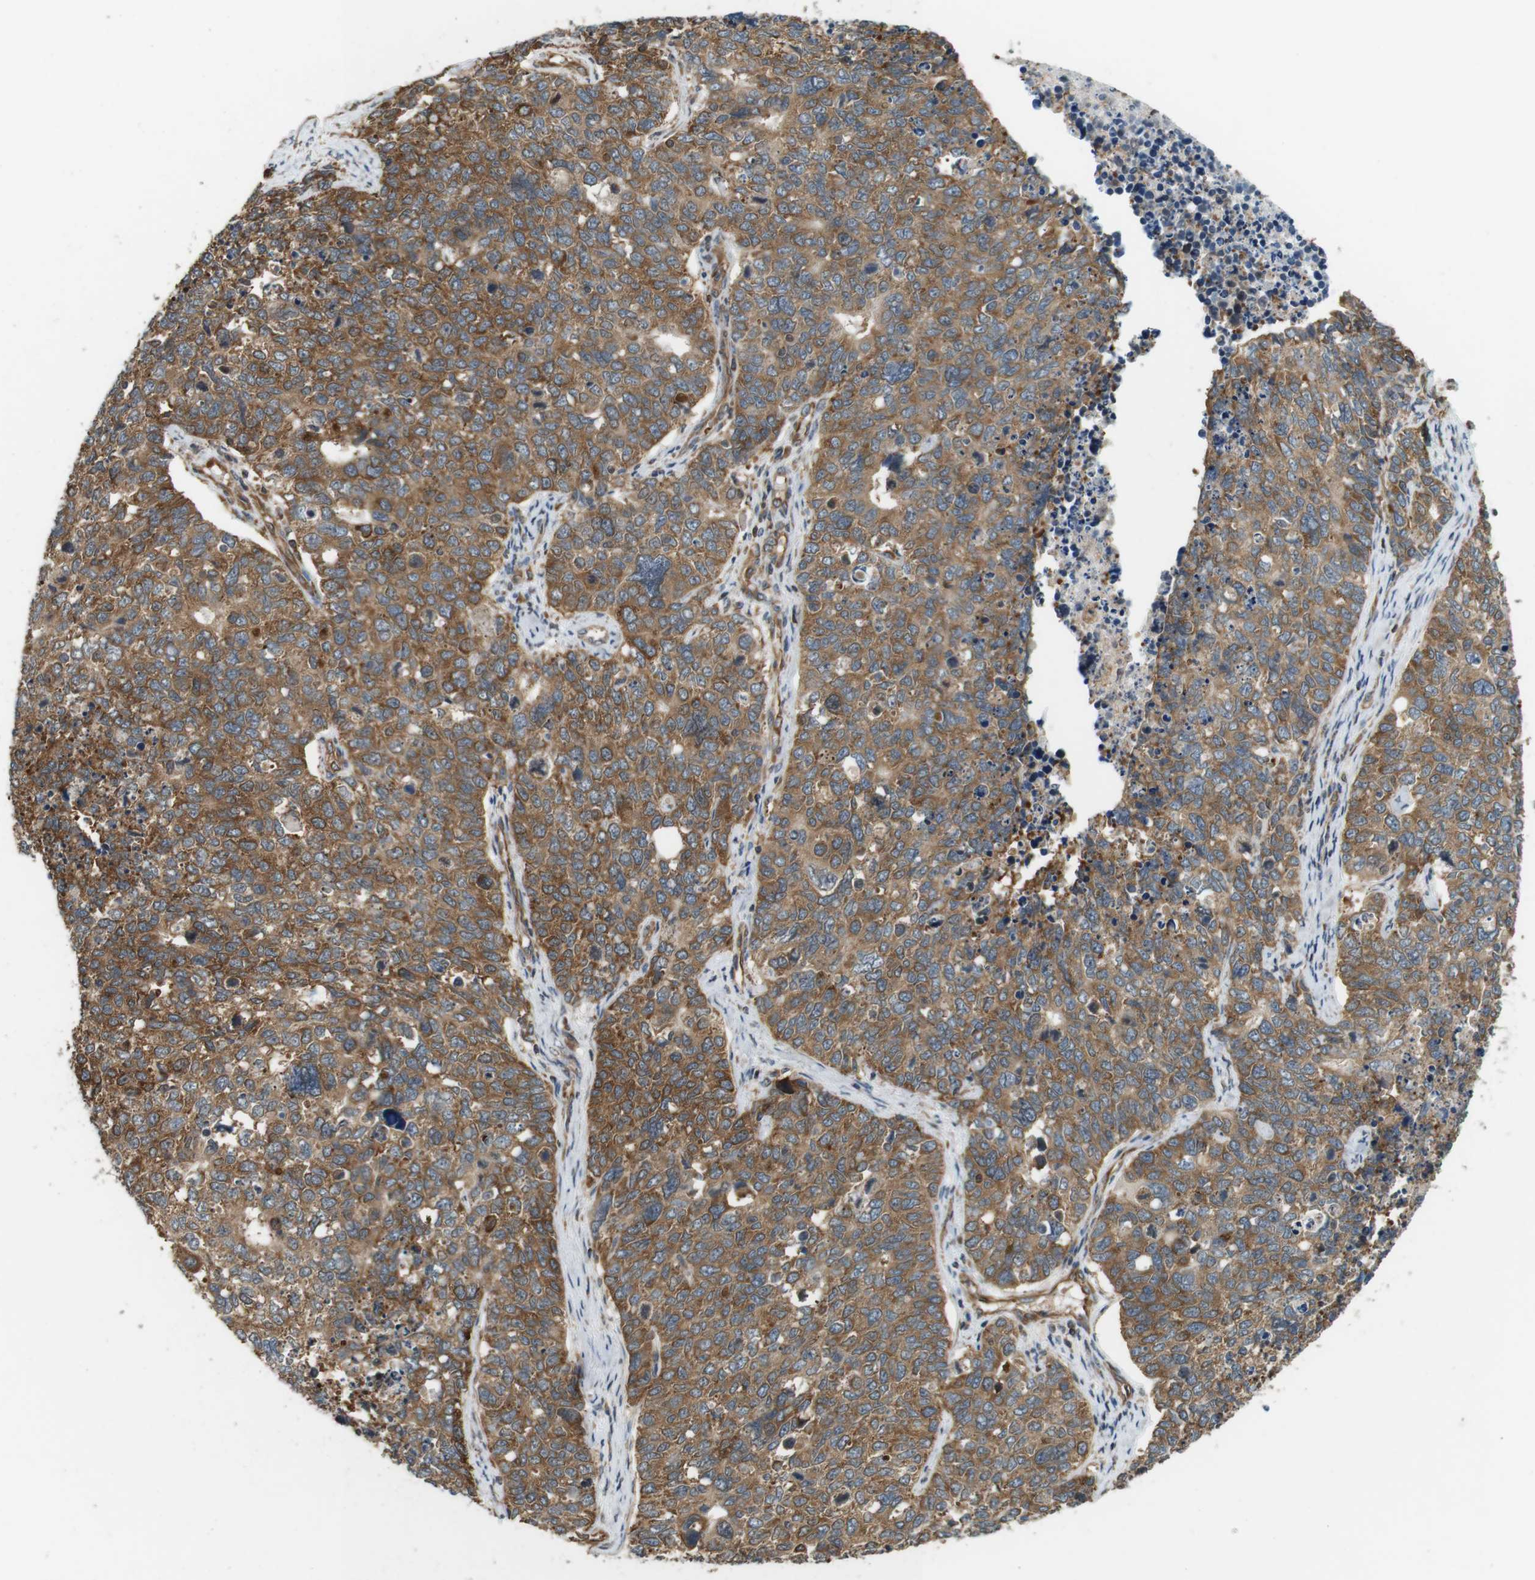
{"staining": {"intensity": "moderate", "quantity": ">75%", "location": "cytoplasmic/membranous"}, "tissue": "cervical cancer", "cell_type": "Tumor cells", "image_type": "cancer", "snomed": [{"axis": "morphology", "description": "Squamous cell carcinoma, NOS"}, {"axis": "topography", "description": "Cervix"}], "caption": "Immunohistochemistry of human squamous cell carcinoma (cervical) shows medium levels of moderate cytoplasmic/membranous expression in about >75% of tumor cells.", "gene": "PA2G4", "patient": {"sex": "female", "age": 63}}